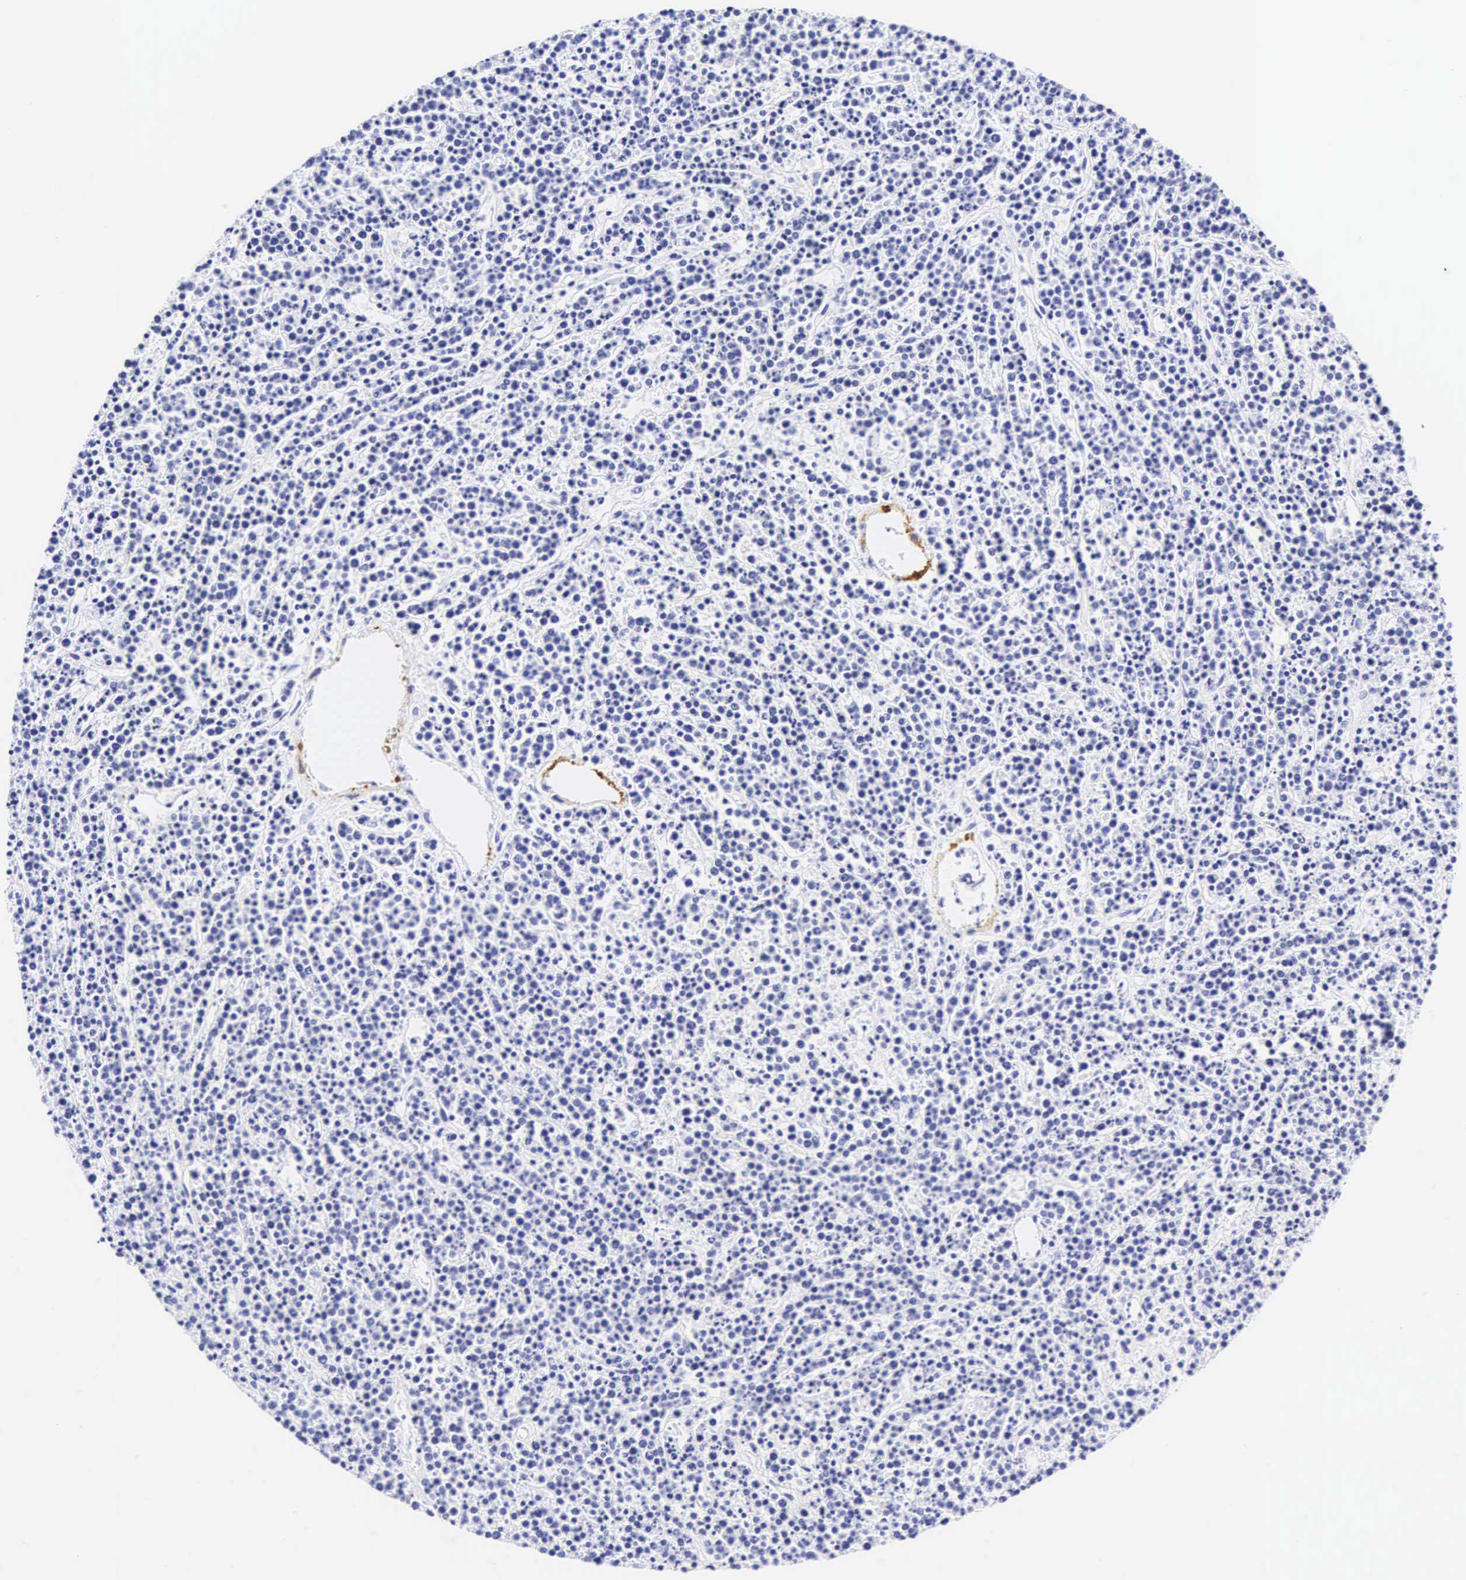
{"staining": {"intensity": "negative", "quantity": "none", "location": "none"}, "tissue": "lymphoma", "cell_type": "Tumor cells", "image_type": "cancer", "snomed": [{"axis": "morphology", "description": "Malignant lymphoma, non-Hodgkin's type, High grade"}, {"axis": "topography", "description": "Ovary"}], "caption": "The histopathology image exhibits no staining of tumor cells in high-grade malignant lymphoma, non-Hodgkin's type. (Stains: DAB immunohistochemistry (IHC) with hematoxylin counter stain, Microscopy: brightfield microscopy at high magnification).", "gene": "CALD1", "patient": {"sex": "female", "age": 56}}